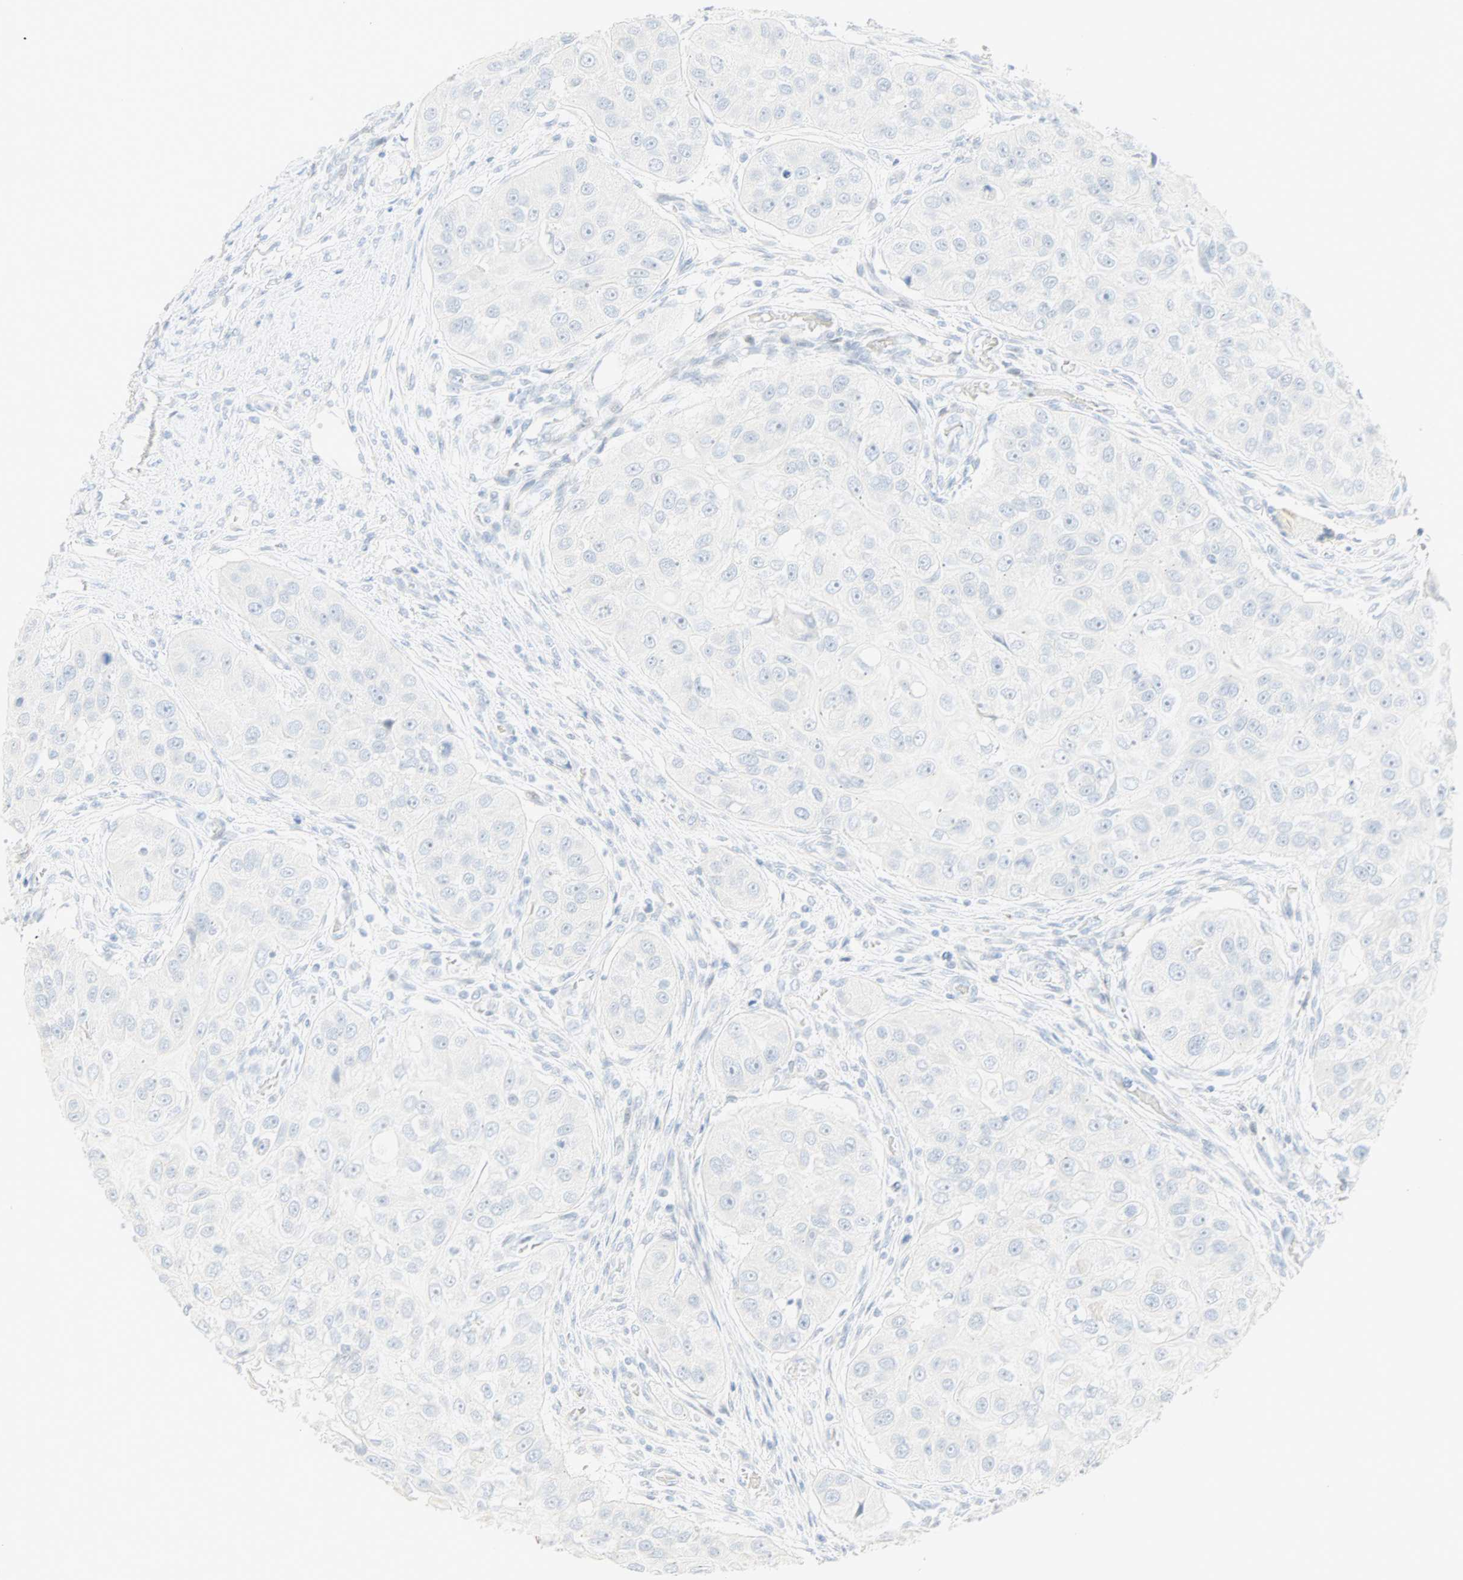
{"staining": {"intensity": "negative", "quantity": "none", "location": "none"}, "tissue": "head and neck cancer", "cell_type": "Tumor cells", "image_type": "cancer", "snomed": [{"axis": "morphology", "description": "Normal tissue, NOS"}, {"axis": "morphology", "description": "Squamous cell carcinoma, NOS"}, {"axis": "topography", "description": "Skeletal muscle"}, {"axis": "topography", "description": "Head-Neck"}], "caption": "High power microscopy photomicrograph of an immunohistochemistry histopathology image of squamous cell carcinoma (head and neck), revealing no significant expression in tumor cells.", "gene": "SELENBP1", "patient": {"sex": "male", "age": 51}}